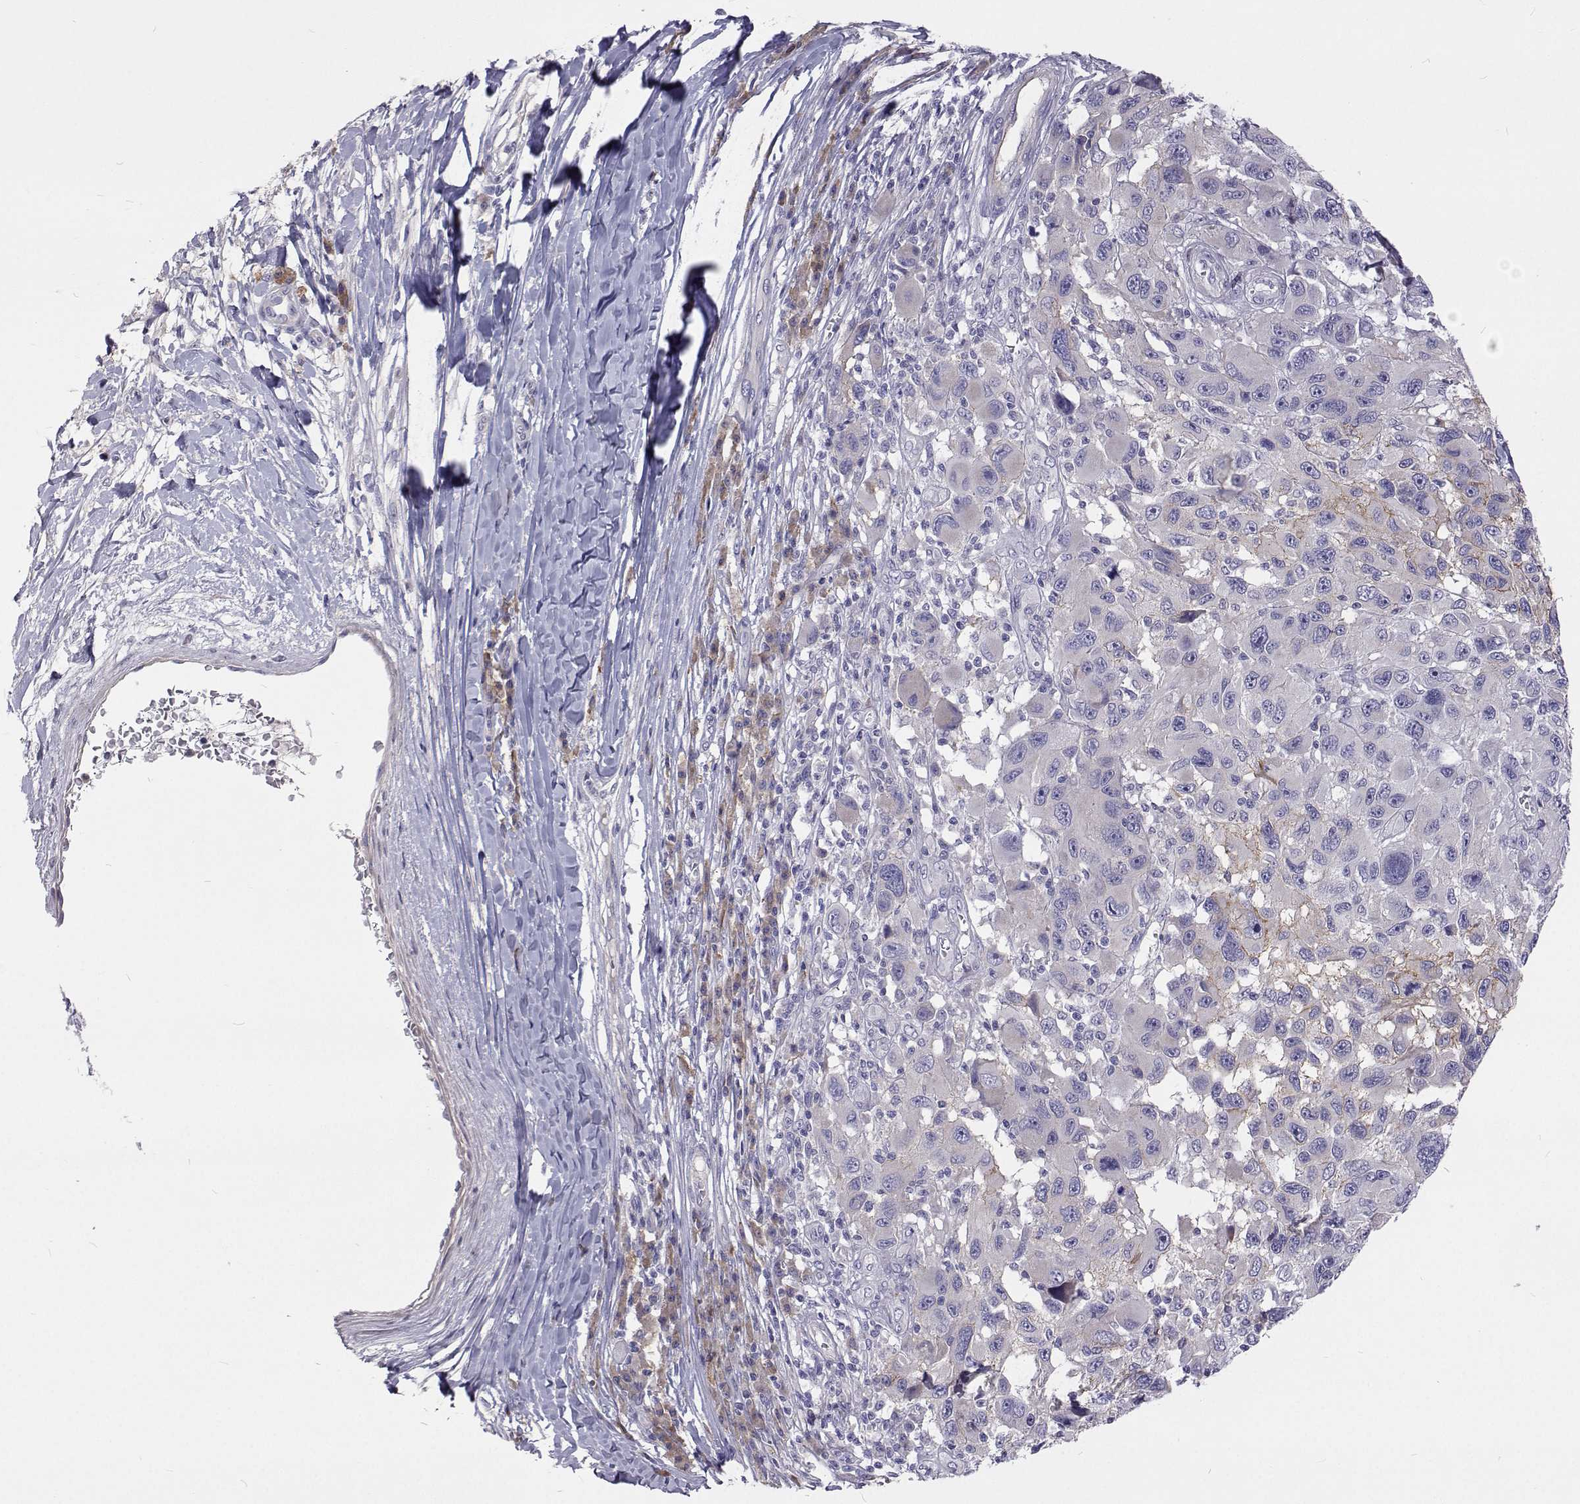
{"staining": {"intensity": "negative", "quantity": "none", "location": "none"}, "tissue": "melanoma", "cell_type": "Tumor cells", "image_type": "cancer", "snomed": [{"axis": "morphology", "description": "Malignant melanoma, NOS"}, {"axis": "topography", "description": "Skin"}], "caption": "Tumor cells are negative for protein expression in human malignant melanoma.", "gene": "NPR3", "patient": {"sex": "male", "age": 53}}